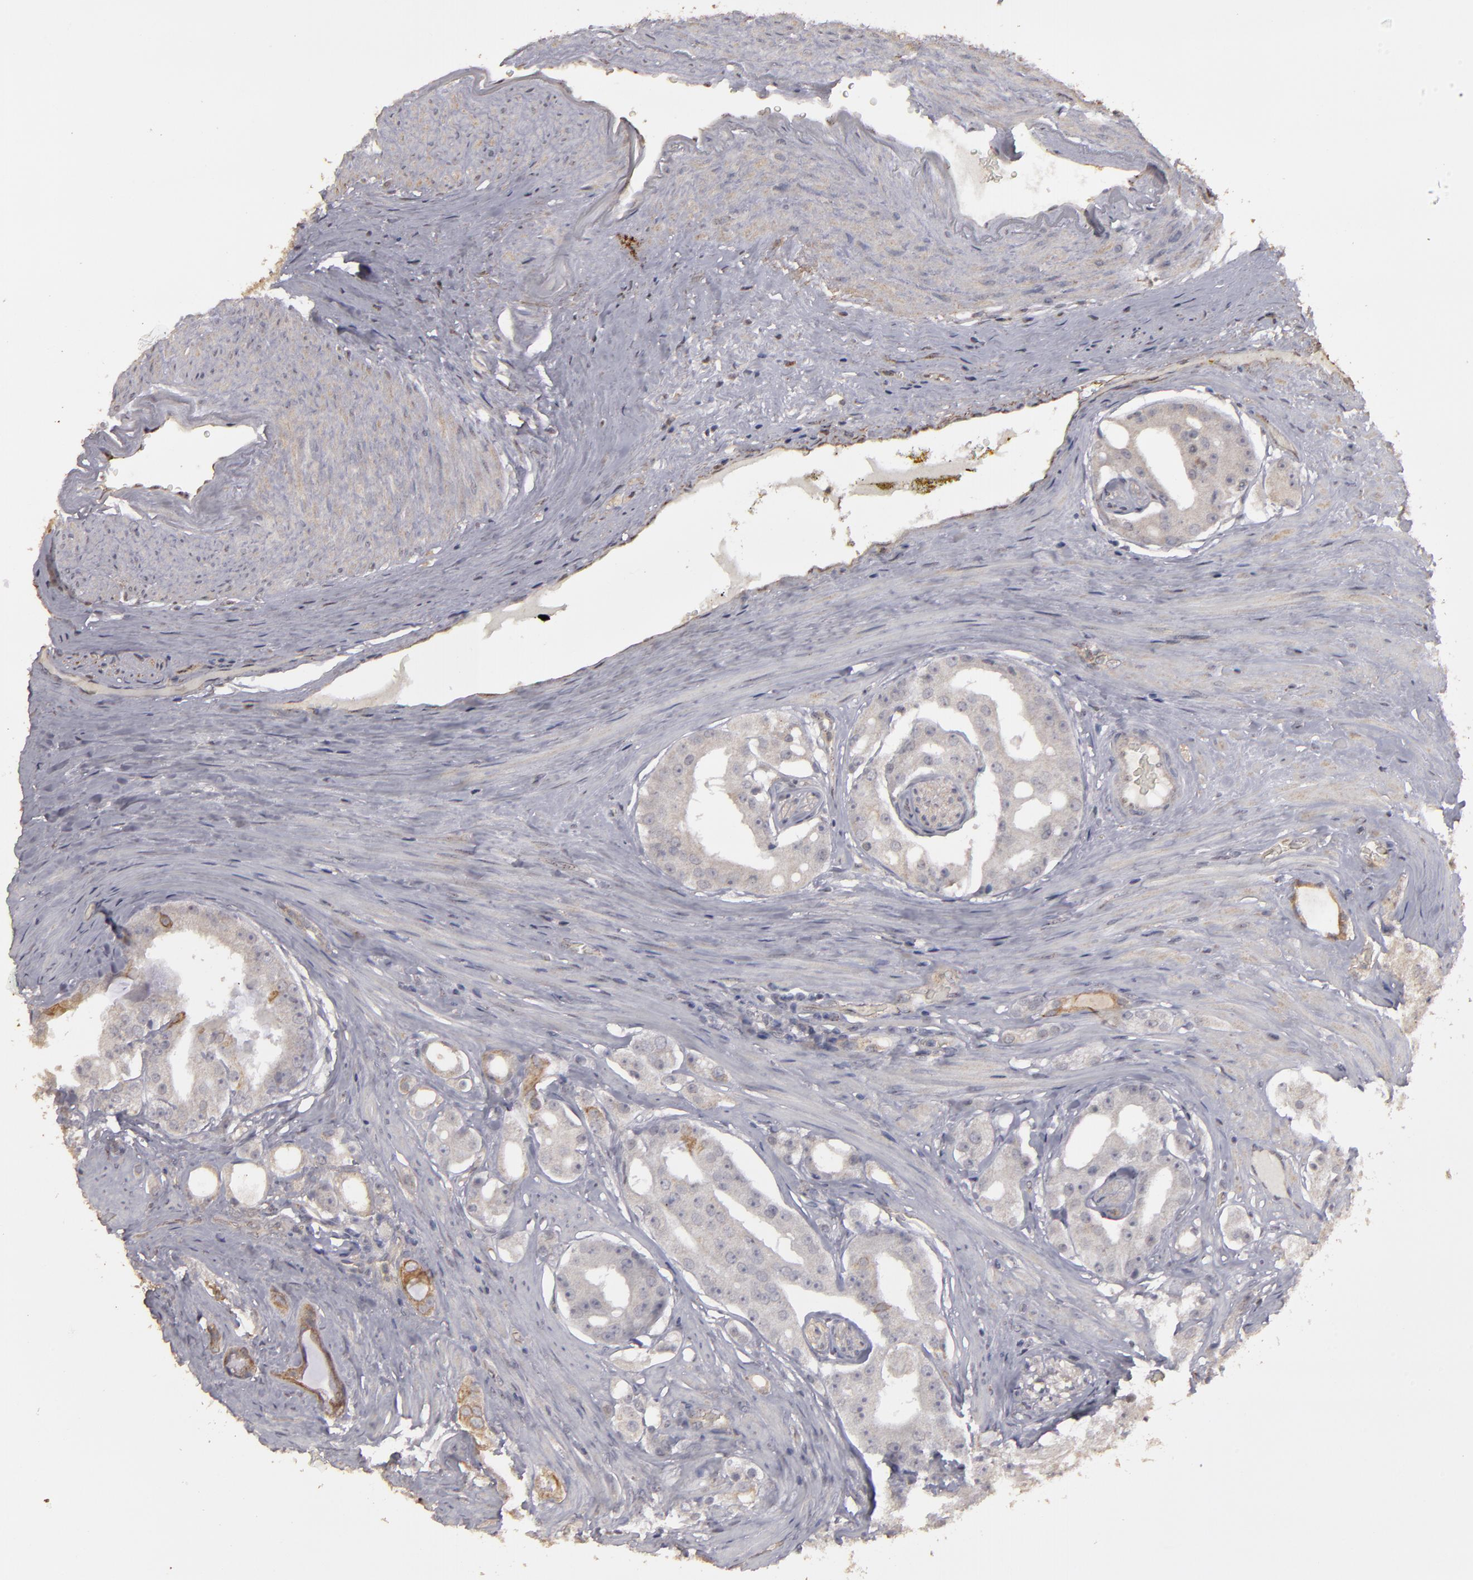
{"staining": {"intensity": "moderate", "quantity": "<25%", "location": "cytoplasmic/membranous"}, "tissue": "prostate cancer", "cell_type": "Tumor cells", "image_type": "cancer", "snomed": [{"axis": "morphology", "description": "Adenocarcinoma, High grade"}, {"axis": "topography", "description": "Prostate"}], "caption": "Tumor cells exhibit low levels of moderate cytoplasmic/membranous positivity in approximately <25% of cells in prostate cancer (high-grade adenocarcinoma). The staining was performed using DAB, with brown indicating positive protein expression. Nuclei are stained blue with hematoxylin.", "gene": "CD55", "patient": {"sex": "male", "age": 68}}